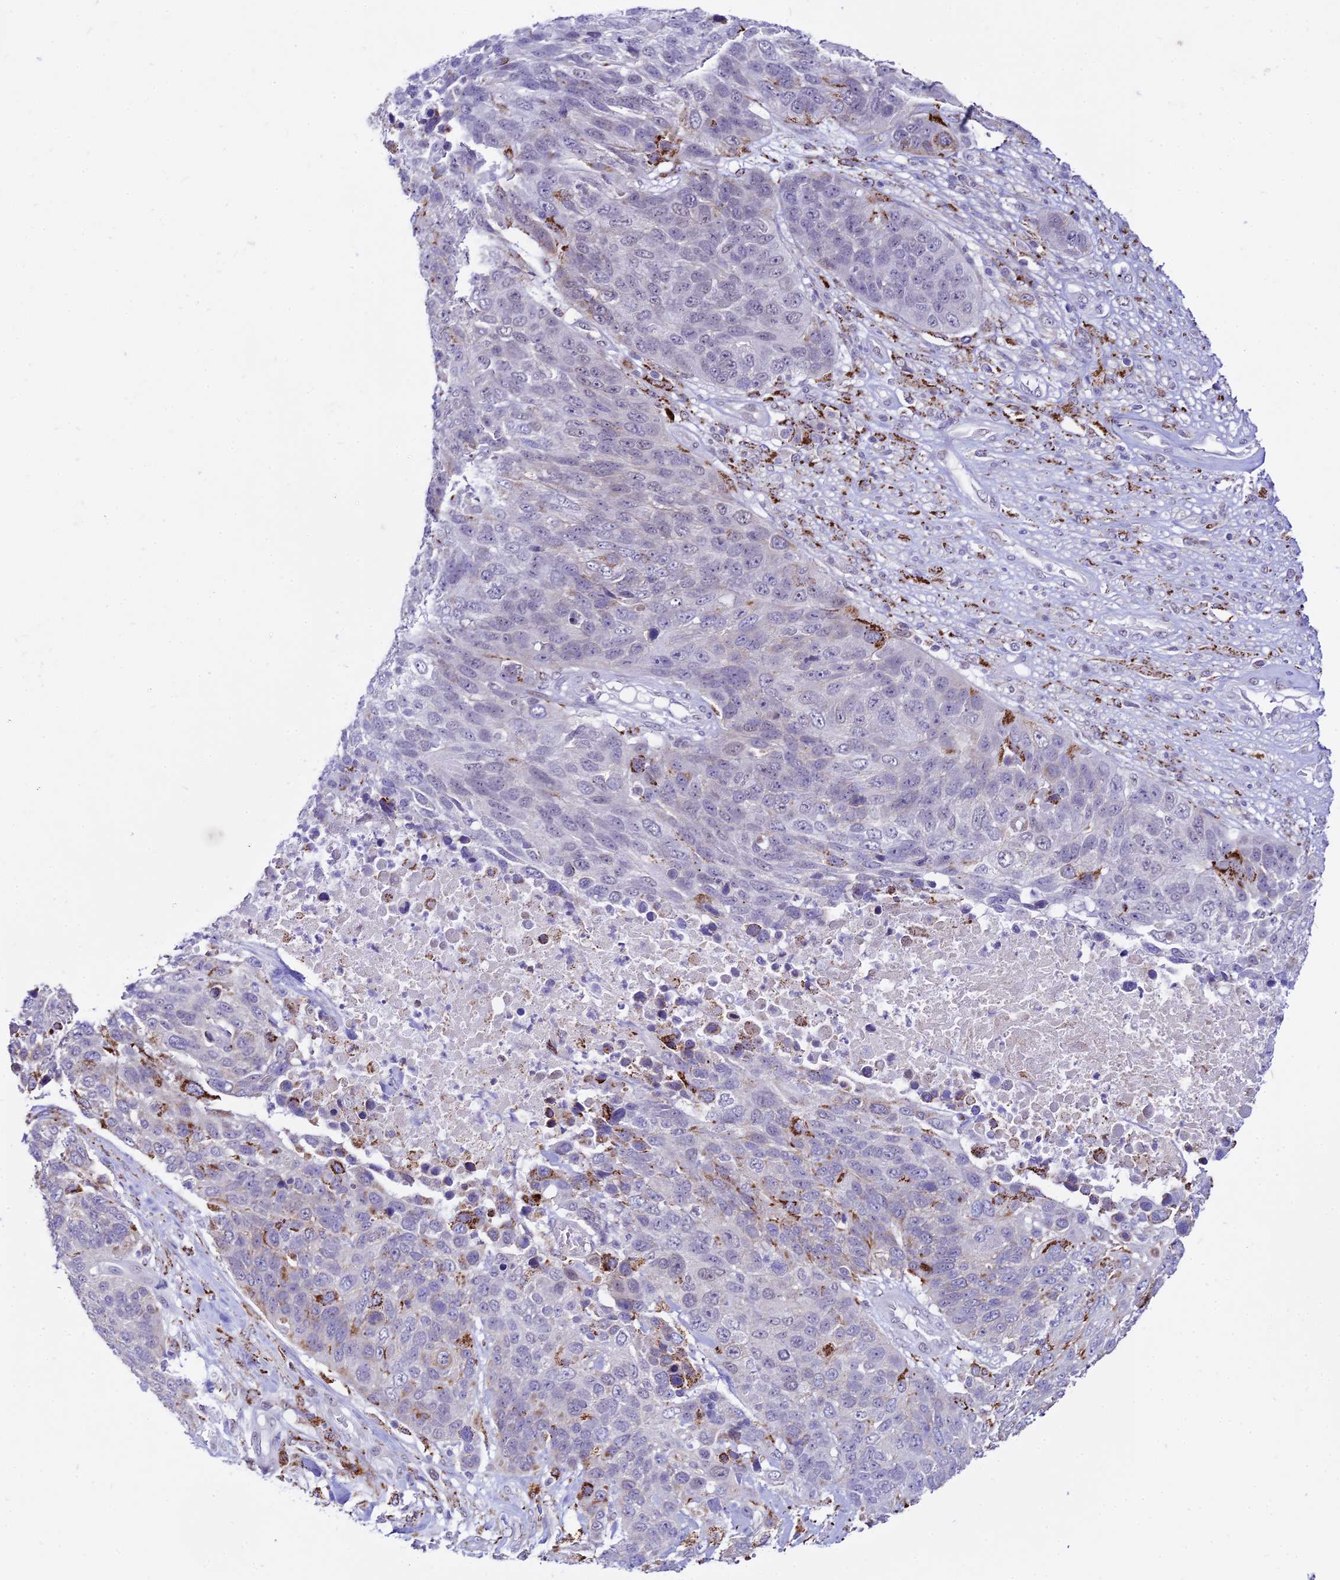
{"staining": {"intensity": "strong", "quantity": "<25%", "location": "cytoplasmic/membranous"}, "tissue": "lung cancer", "cell_type": "Tumor cells", "image_type": "cancer", "snomed": [{"axis": "morphology", "description": "Normal tissue, NOS"}, {"axis": "morphology", "description": "Squamous cell carcinoma, NOS"}, {"axis": "topography", "description": "Lymph node"}, {"axis": "topography", "description": "Lung"}], "caption": "Lung cancer (squamous cell carcinoma) stained with a brown dye exhibits strong cytoplasmic/membranous positive positivity in approximately <25% of tumor cells.", "gene": "C6orf163", "patient": {"sex": "male", "age": 66}}